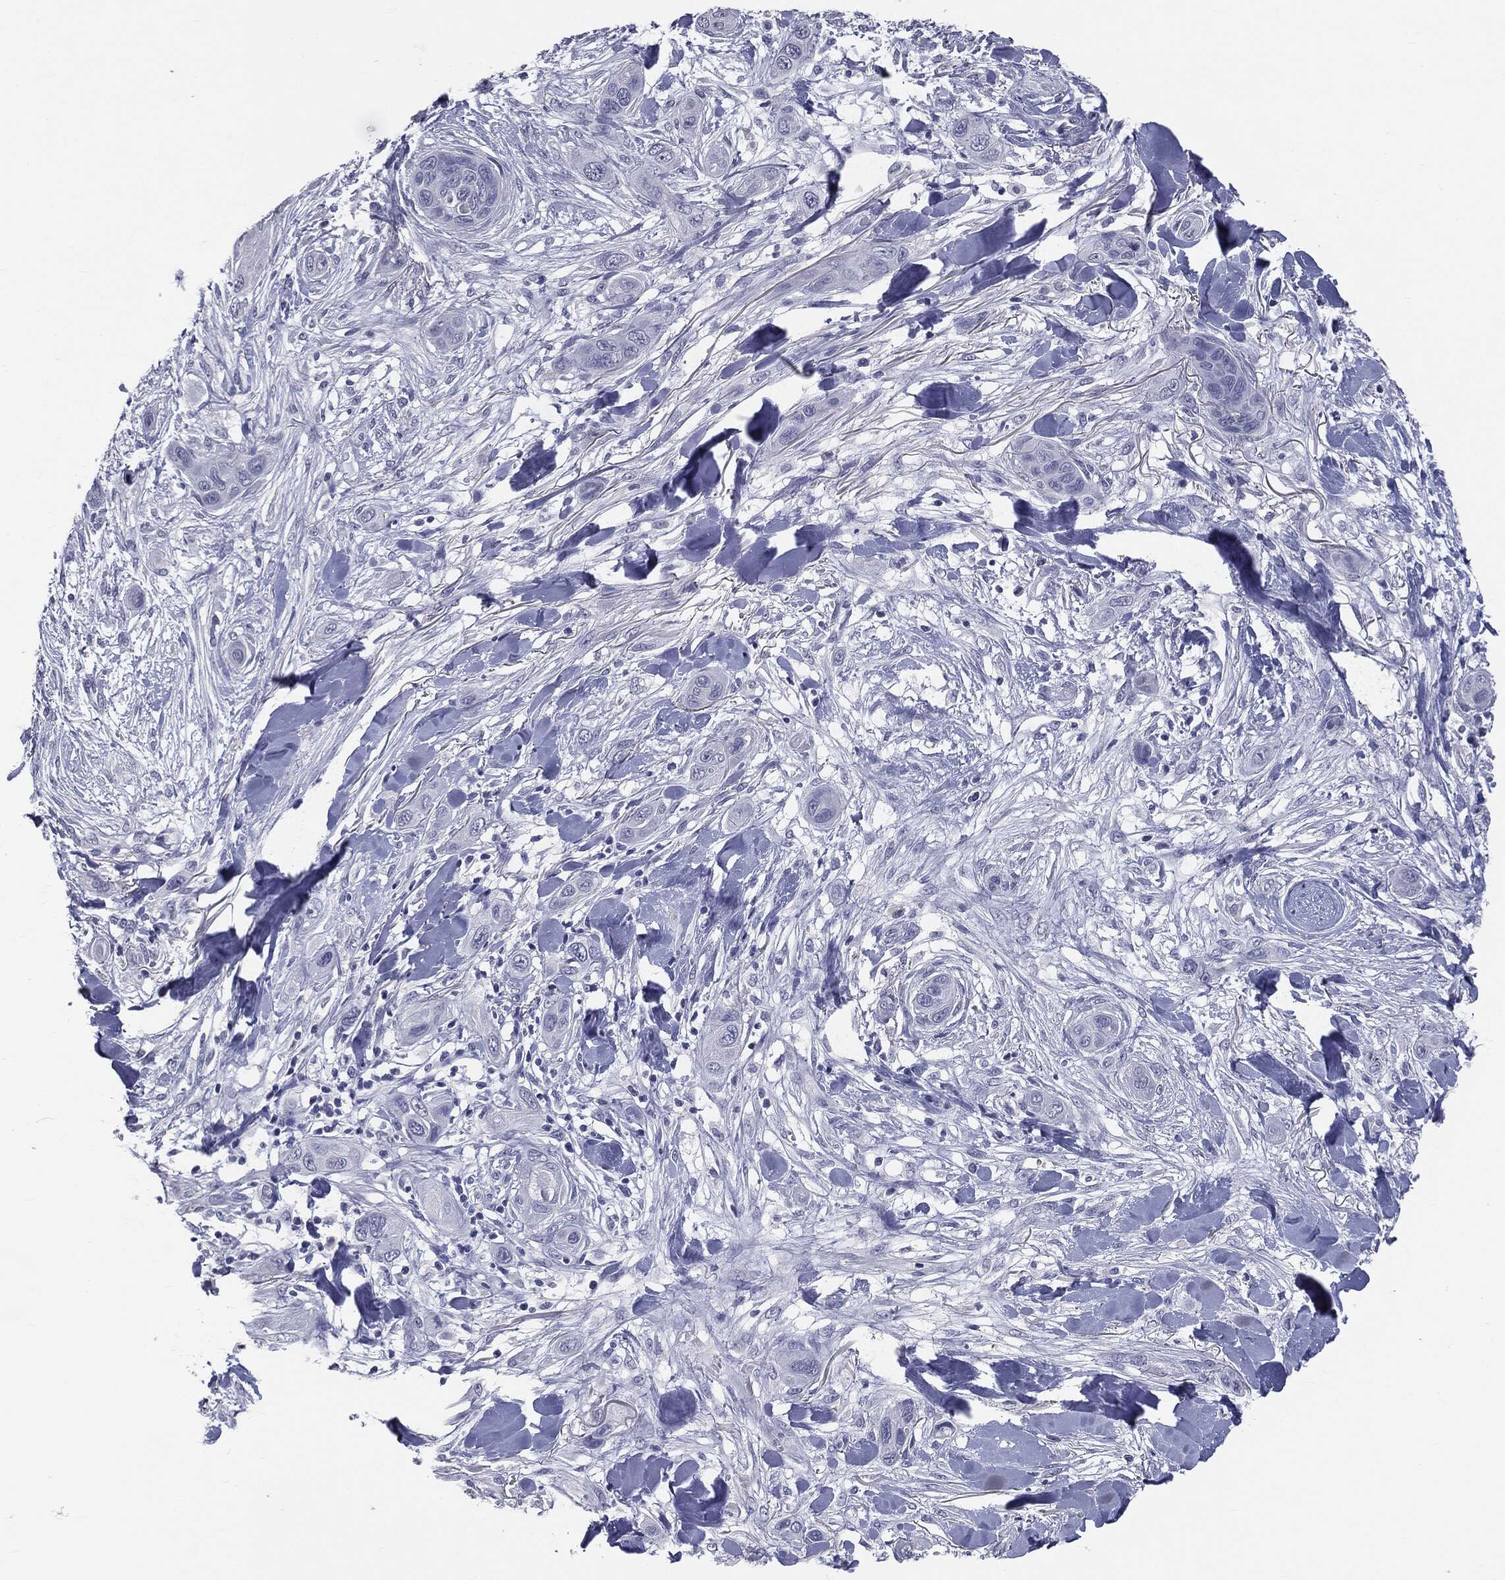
{"staining": {"intensity": "negative", "quantity": "none", "location": "none"}, "tissue": "skin cancer", "cell_type": "Tumor cells", "image_type": "cancer", "snomed": [{"axis": "morphology", "description": "Squamous cell carcinoma, NOS"}, {"axis": "topography", "description": "Skin"}], "caption": "An immunohistochemistry photomicrograph of skin cancer (squamous cell carcinoma) is shown. There is no staining in tumor cells of skin cancer (squamous cell carcinoma).", "gene": "AFP", "patient": {"sex": "male", "age": 78}}